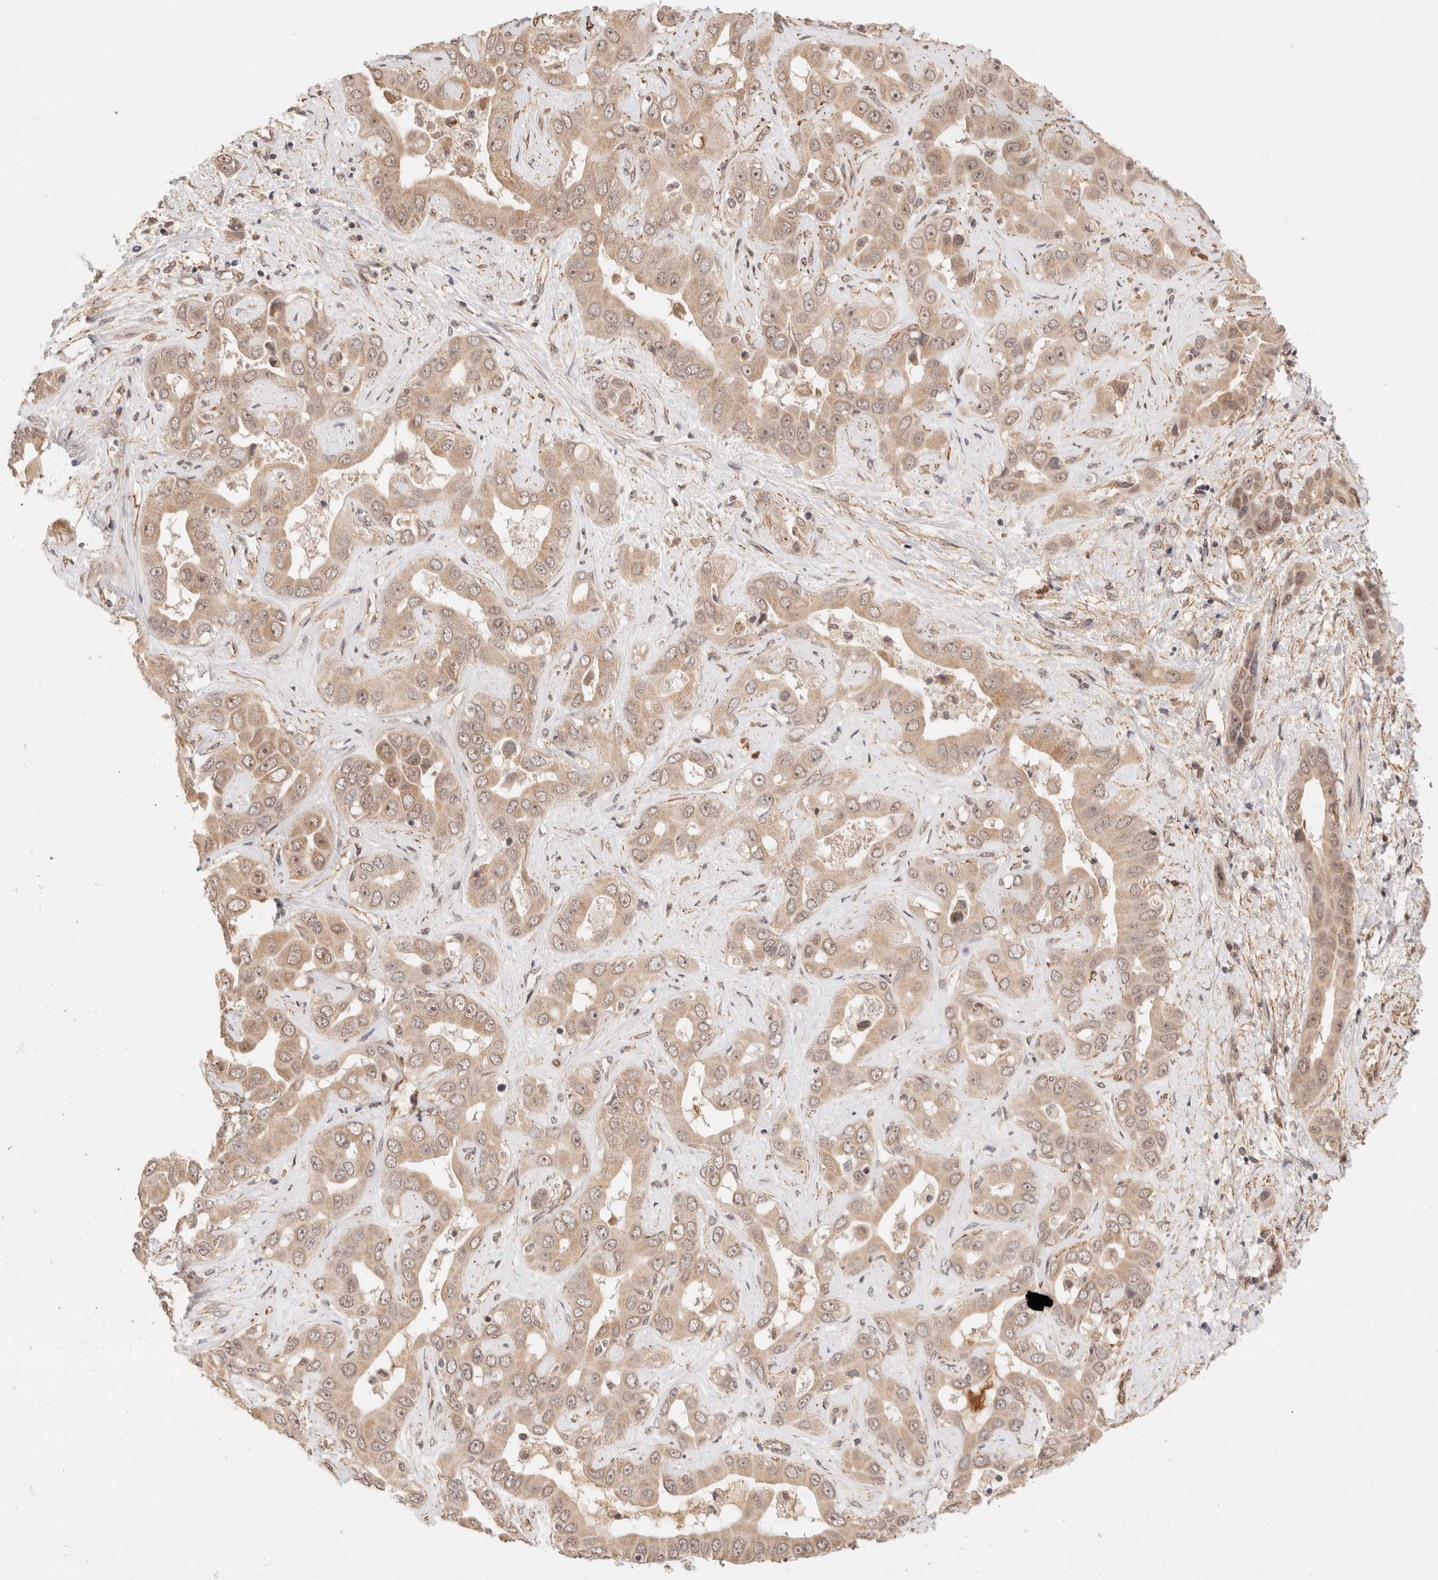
{"staining": {"intensity": "weak", "quantity": ">75%", "location": "cytoplasmic/membranous"}, "tissue": "liver cancer", "cell_type": "Tumor cells", "image_type": "cancer", "snomed": [{"axis": "morphology", "description": "Cholangiocarcinoma"}, {"axis": "topography", "description": "Liver"}], "caption": "Weak cytoplasmic/membranous positivity is present in about >75% of tumor cells in cholangiocarcinoma (liver).", "gene": "BRPF3", "patient": {"sex": "female", "age": 52}}